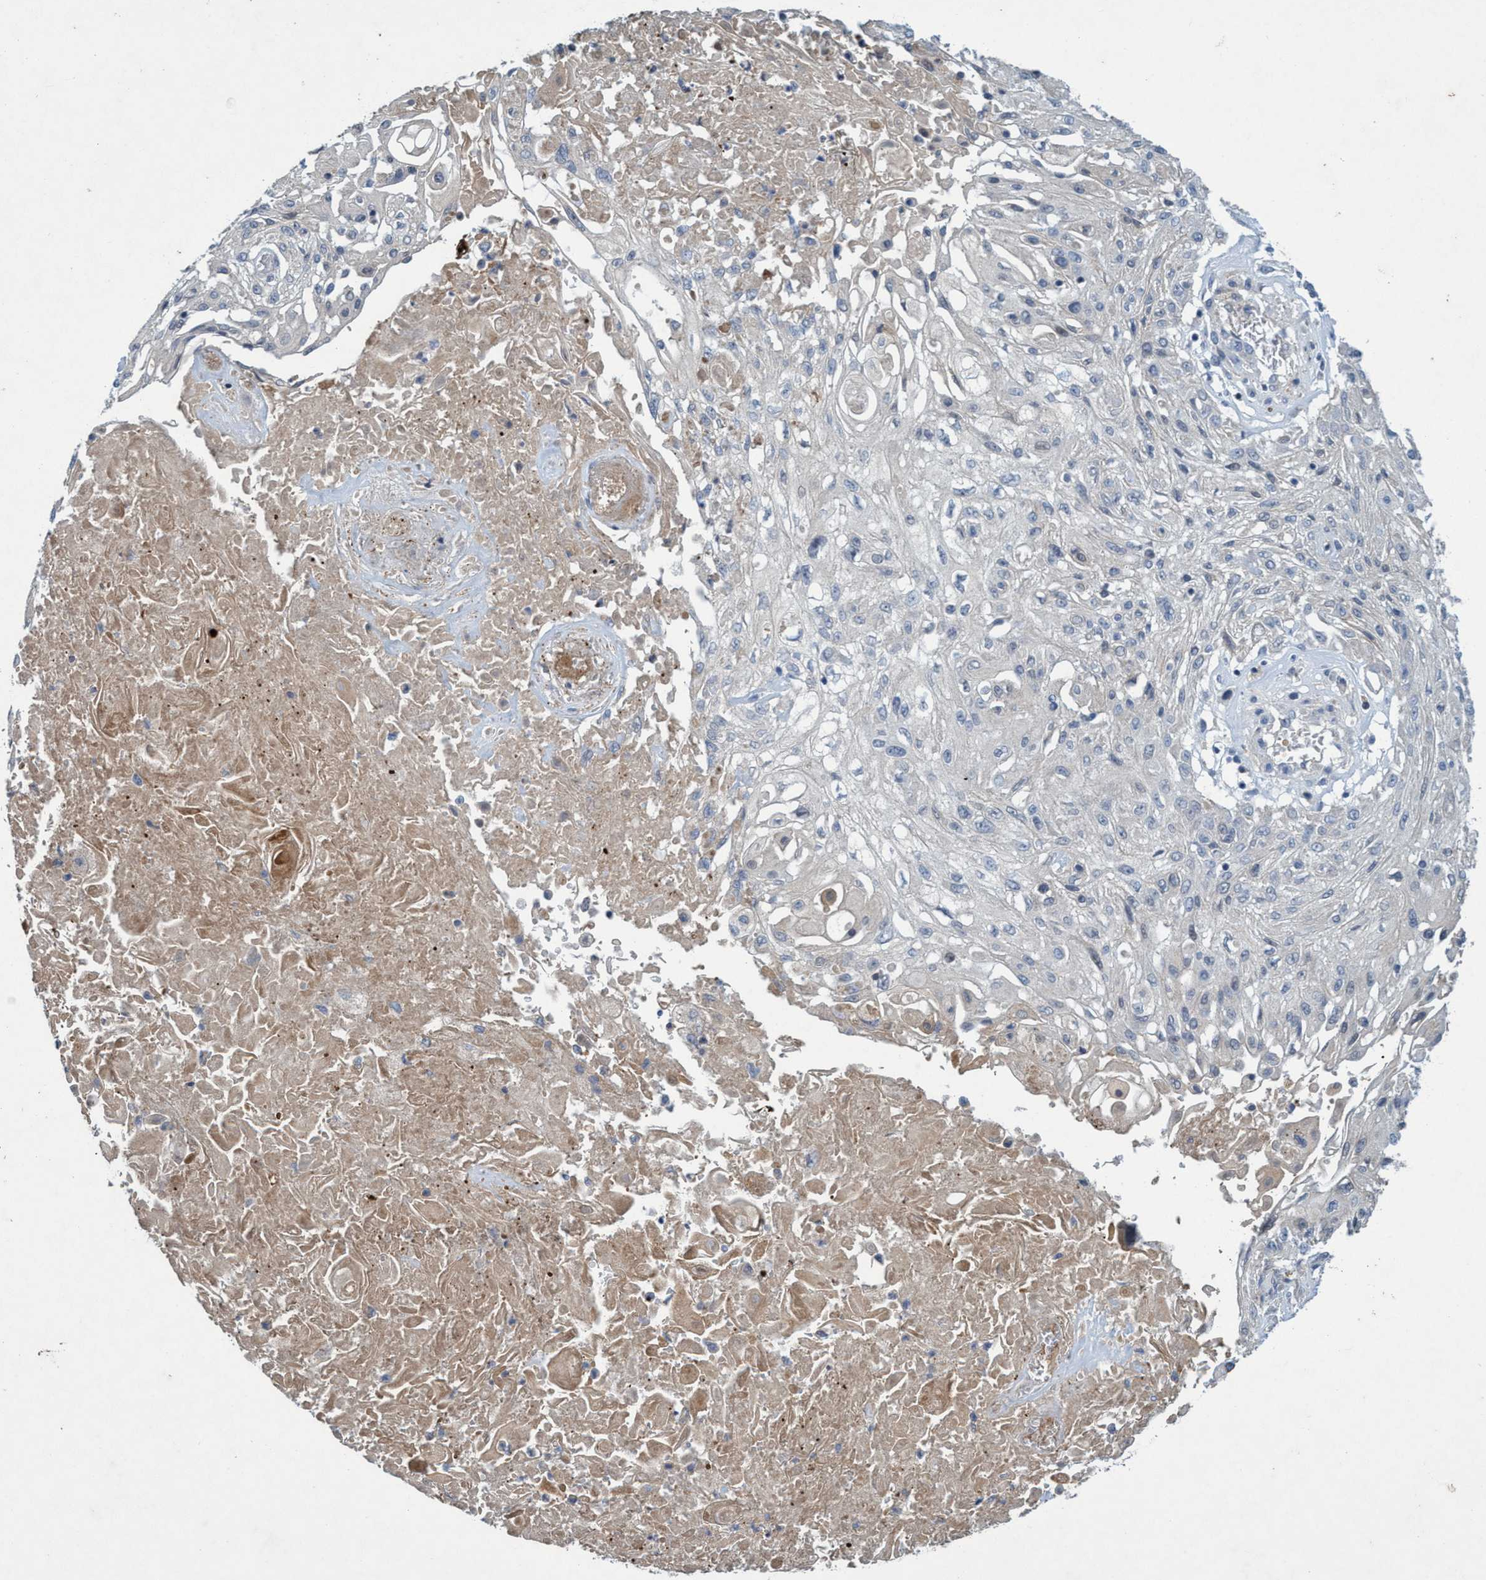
{"staining": {"intensity": "negative", "quantity": "none", "location": "none"}, "tissue": "skin cancer", "cell_type": "Tumor cells", "image_type": "cancer", "snomed": [{"axis": "morphology", "description": "Squamous cell carcinoma, NOS"}, {"axis": "topography", "description": "Skin"}], "caption": "There is no significant expression in tumor cells of skin squamous cell carcinoma.", "gene": "RNF208", "patient": {"sex": "male", "age": 75}}